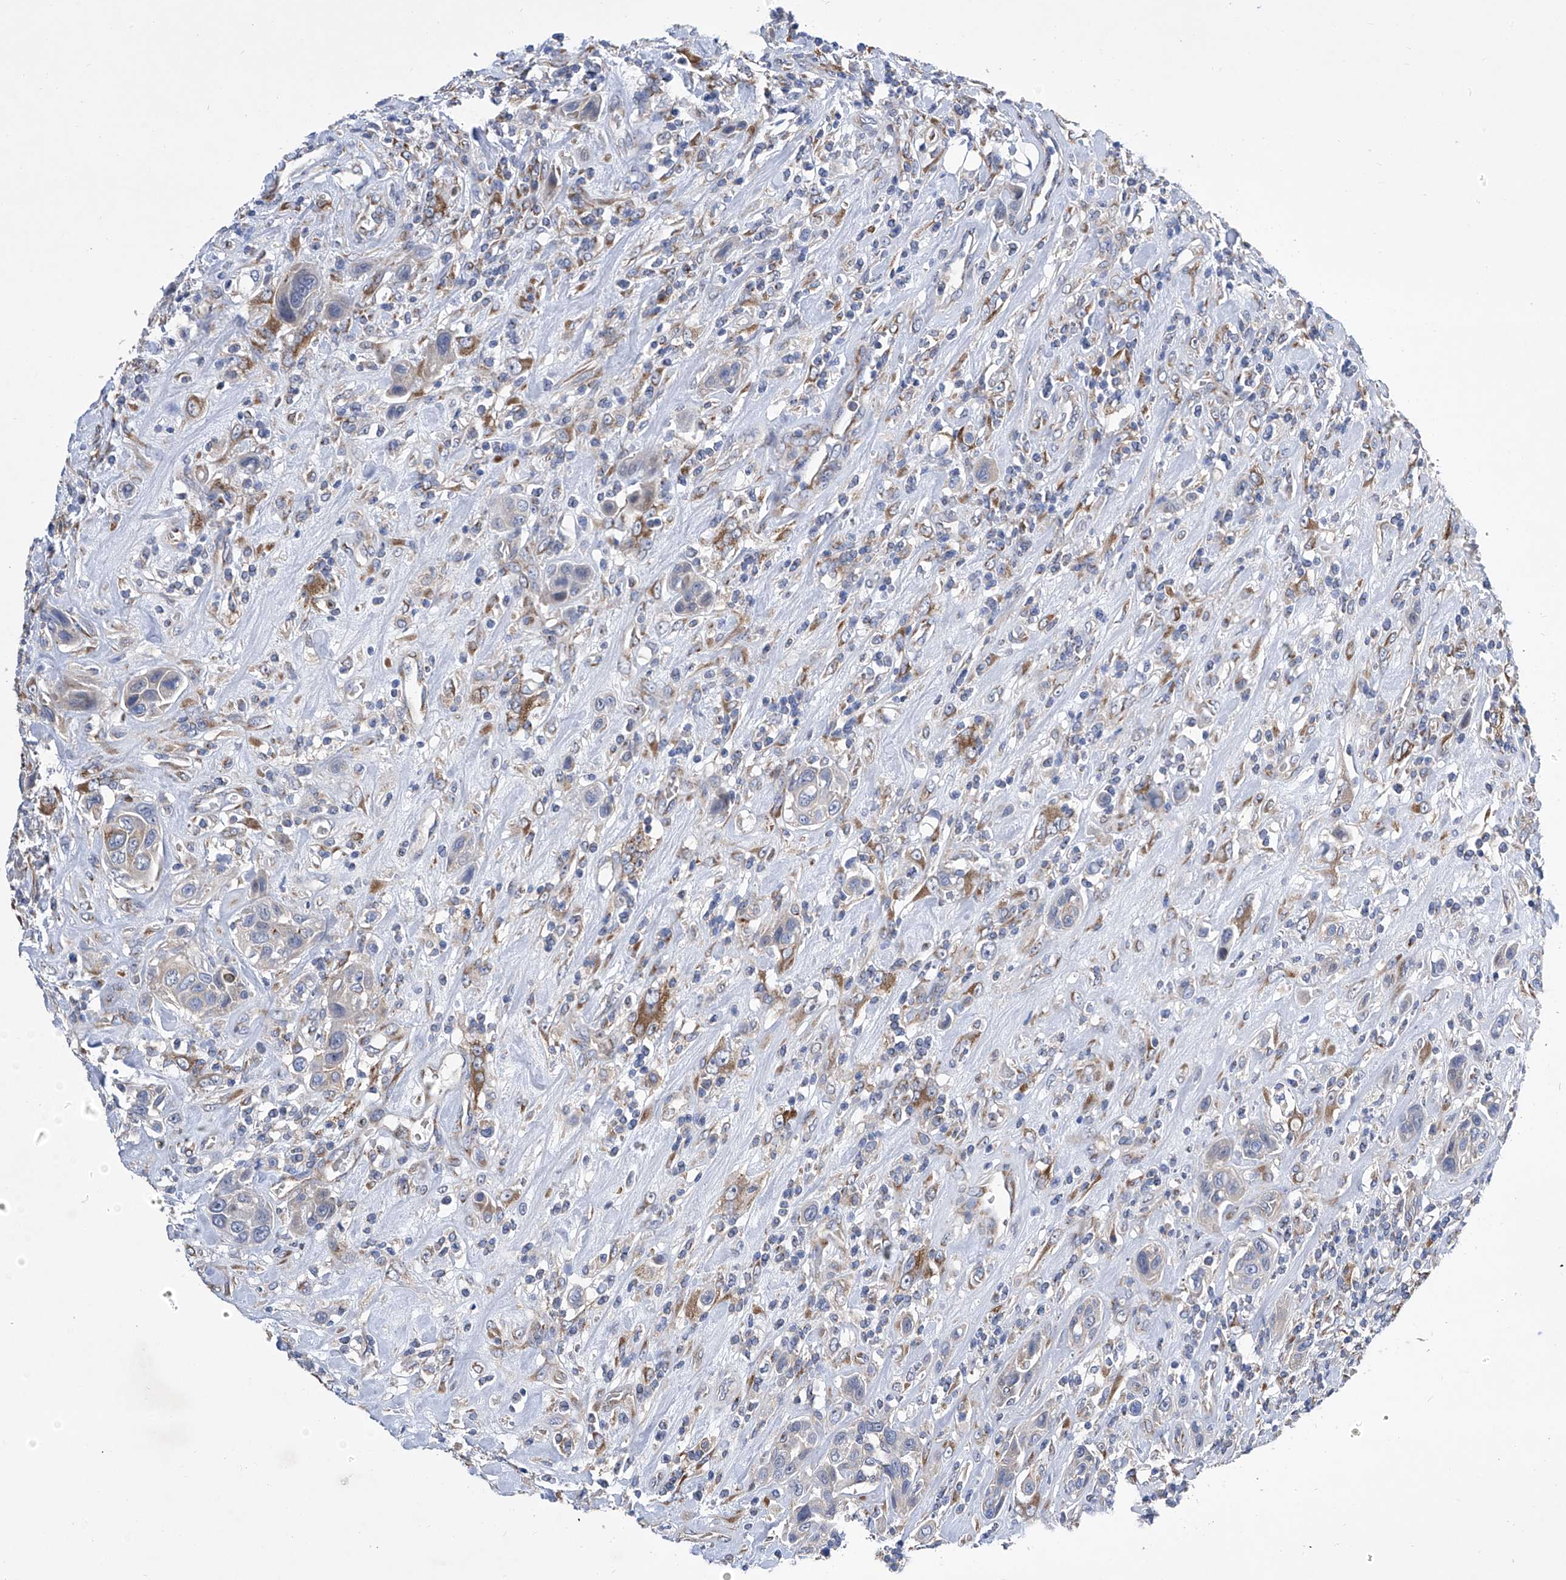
{"staining": {"intensity": "moderate", "quantity": "<25%", "location": "cytoplasmic/membranous"}, "tissue": "urothelial cancer", "cell_type": "Tumor cells", "image_type": "cancer", "snomed": [{"axis": "morphology", "description": "Urothelial carcinoma, High grade"}, {"axis": "topography", "description": "Urinary bladder"}], "caption": "Immunohistochemistry (DAB (3,3'-diaminobenzidine)) staining of high-grade urothelial carcinoma displays moderate cytoplasmic/membranous protein staining in about <25% of tumor cells. (DAB = brown stain, brightfield microscopy at high magnification).", "gene": "TJAP1", "patient": {"sex": "male", "age": 50}}